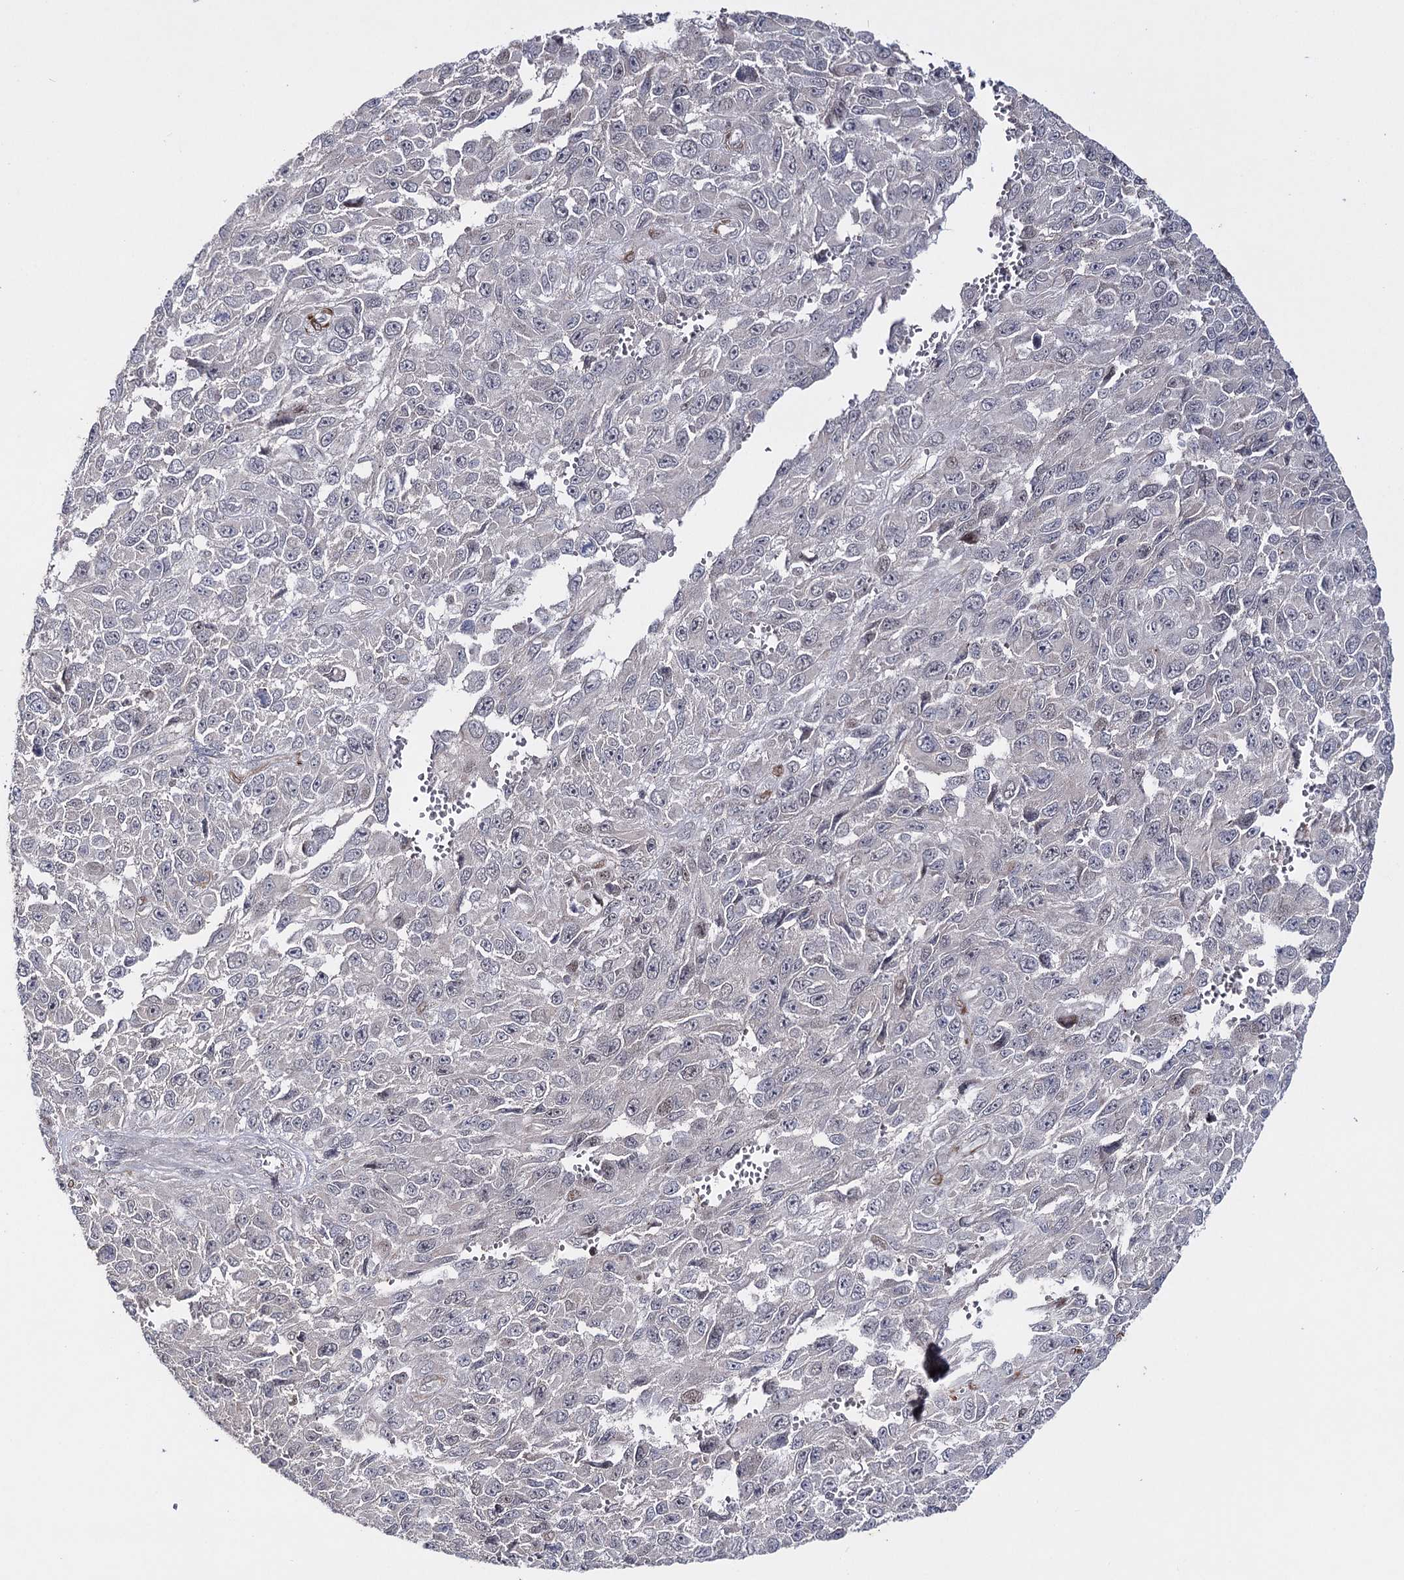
{"staining": {"intensity": "negative", "quantity": "none", "location": "none"}, "tissue": "melanoma", "cell_type": "Tumor cells", "image_type": "cancer", "snomed": [{"axis": "morphology", "description": "Normal tissue, NOS"}, {"axis": "morphology", "description": "Malignant melanoma, NOS"}, {"axis": "topography", "description": "Skin"}], "caption": "Immunohistochemistry histopathology image of neoplastic tissue: malignant melanoma stained with DAB displays no significant protein positivity in tumor cells. (DAB IHC, high magnification).", "gene": "HSD11B2", "patient": {"sex": "female", "age": 96}}